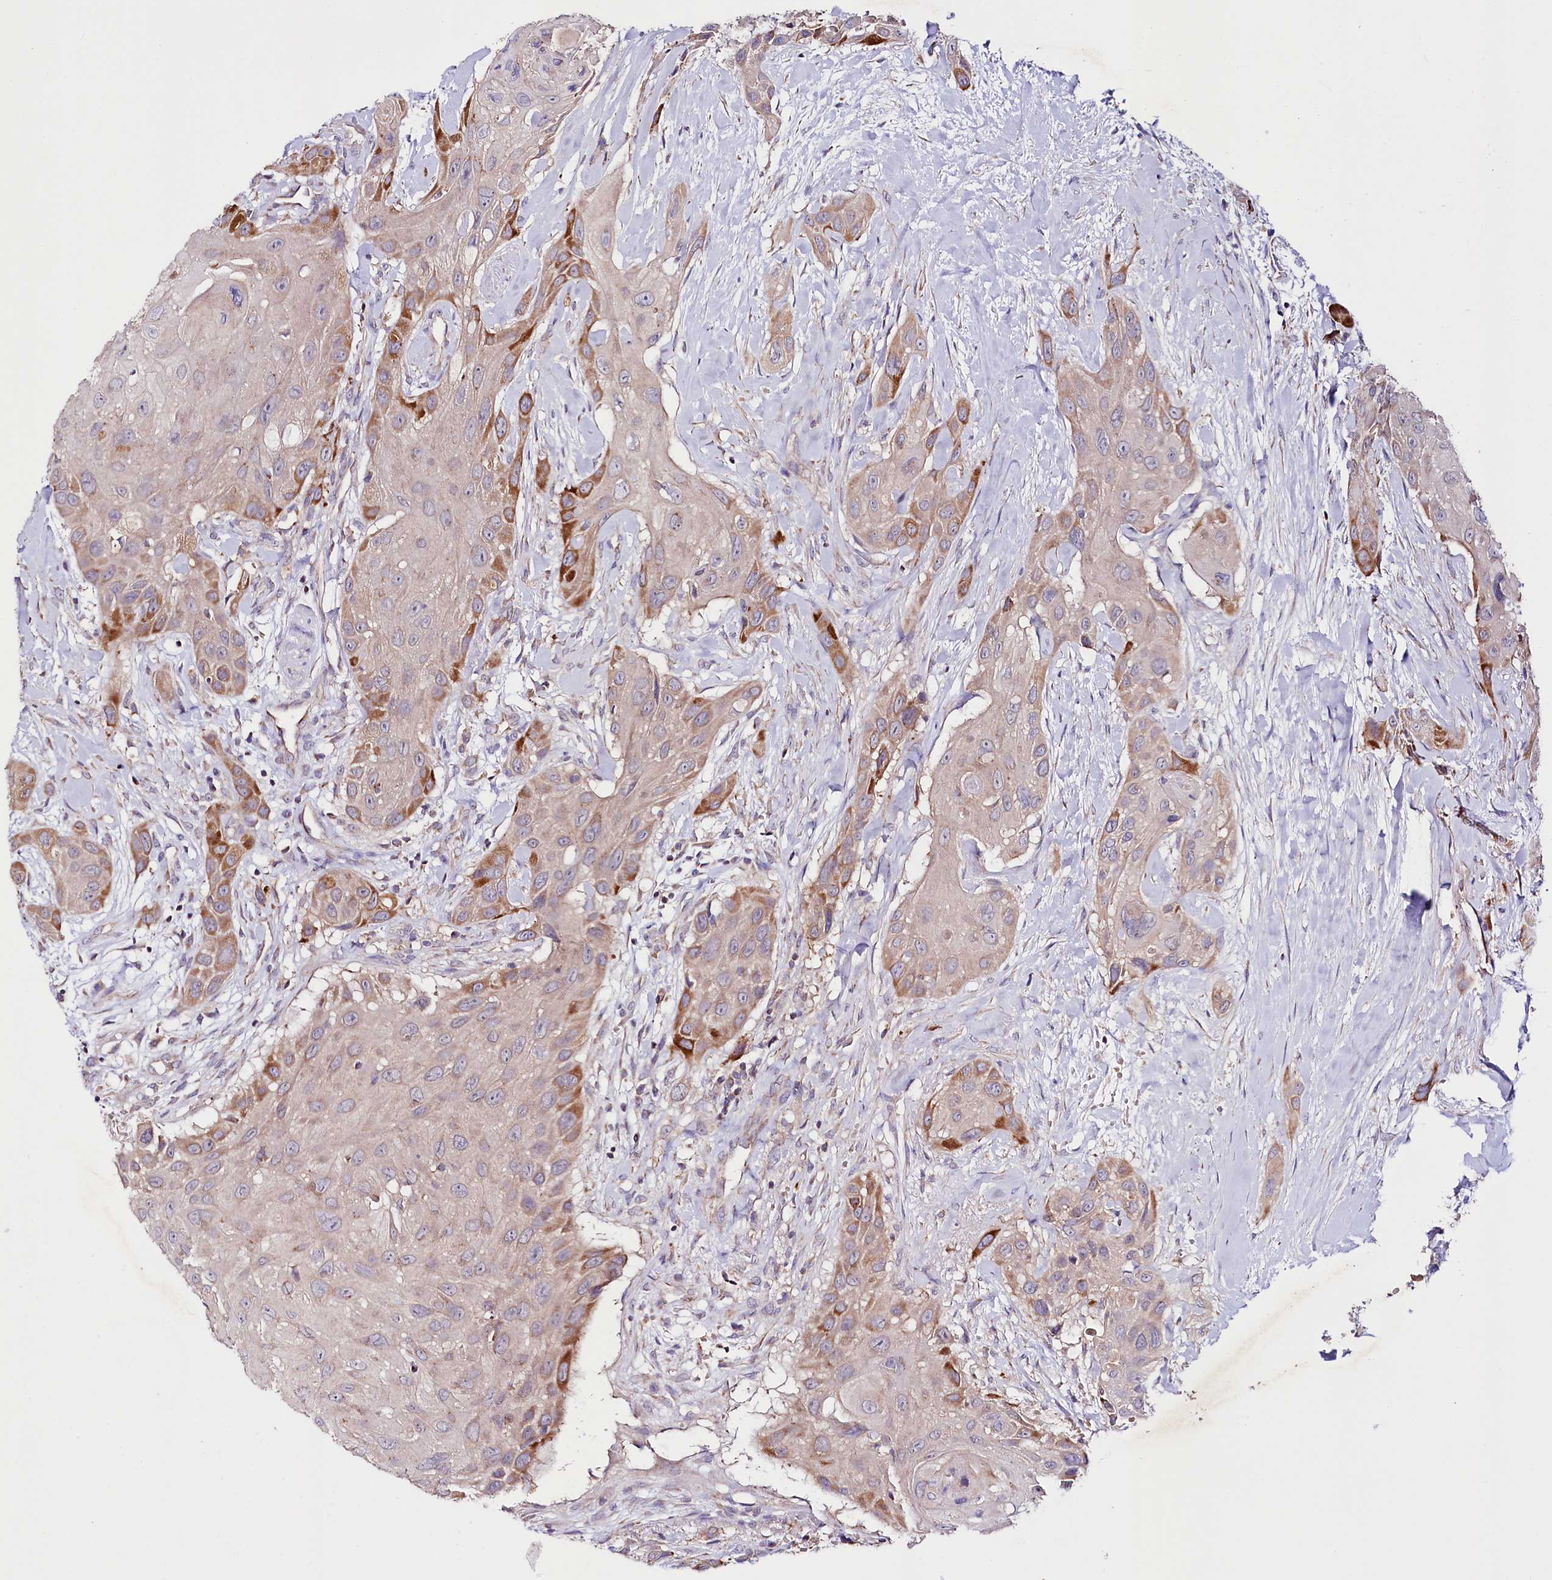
{"staining": {"intensity": "moderate", "quantity": "<25%", "location": "cytoplasmic/membranous"}, "tissue": "head and neck cancer", "cell_type": "Tumor cells", "image_type": "cancer", "snomed": [{"axis": "morphology", "description": "Squamous cell carcinoma, NOS"}, {"axis": "topography", "description": "Head-Neck"}], "caption": "Protein expression analysis of head and neck cancer (squamous cell carcinoma) demonstrates moderate cytoplasmic/membranous positivity in about <25% of tumor cells.", "gene": "ZNF45", "patient": {"sex": "male", "age": 81}}